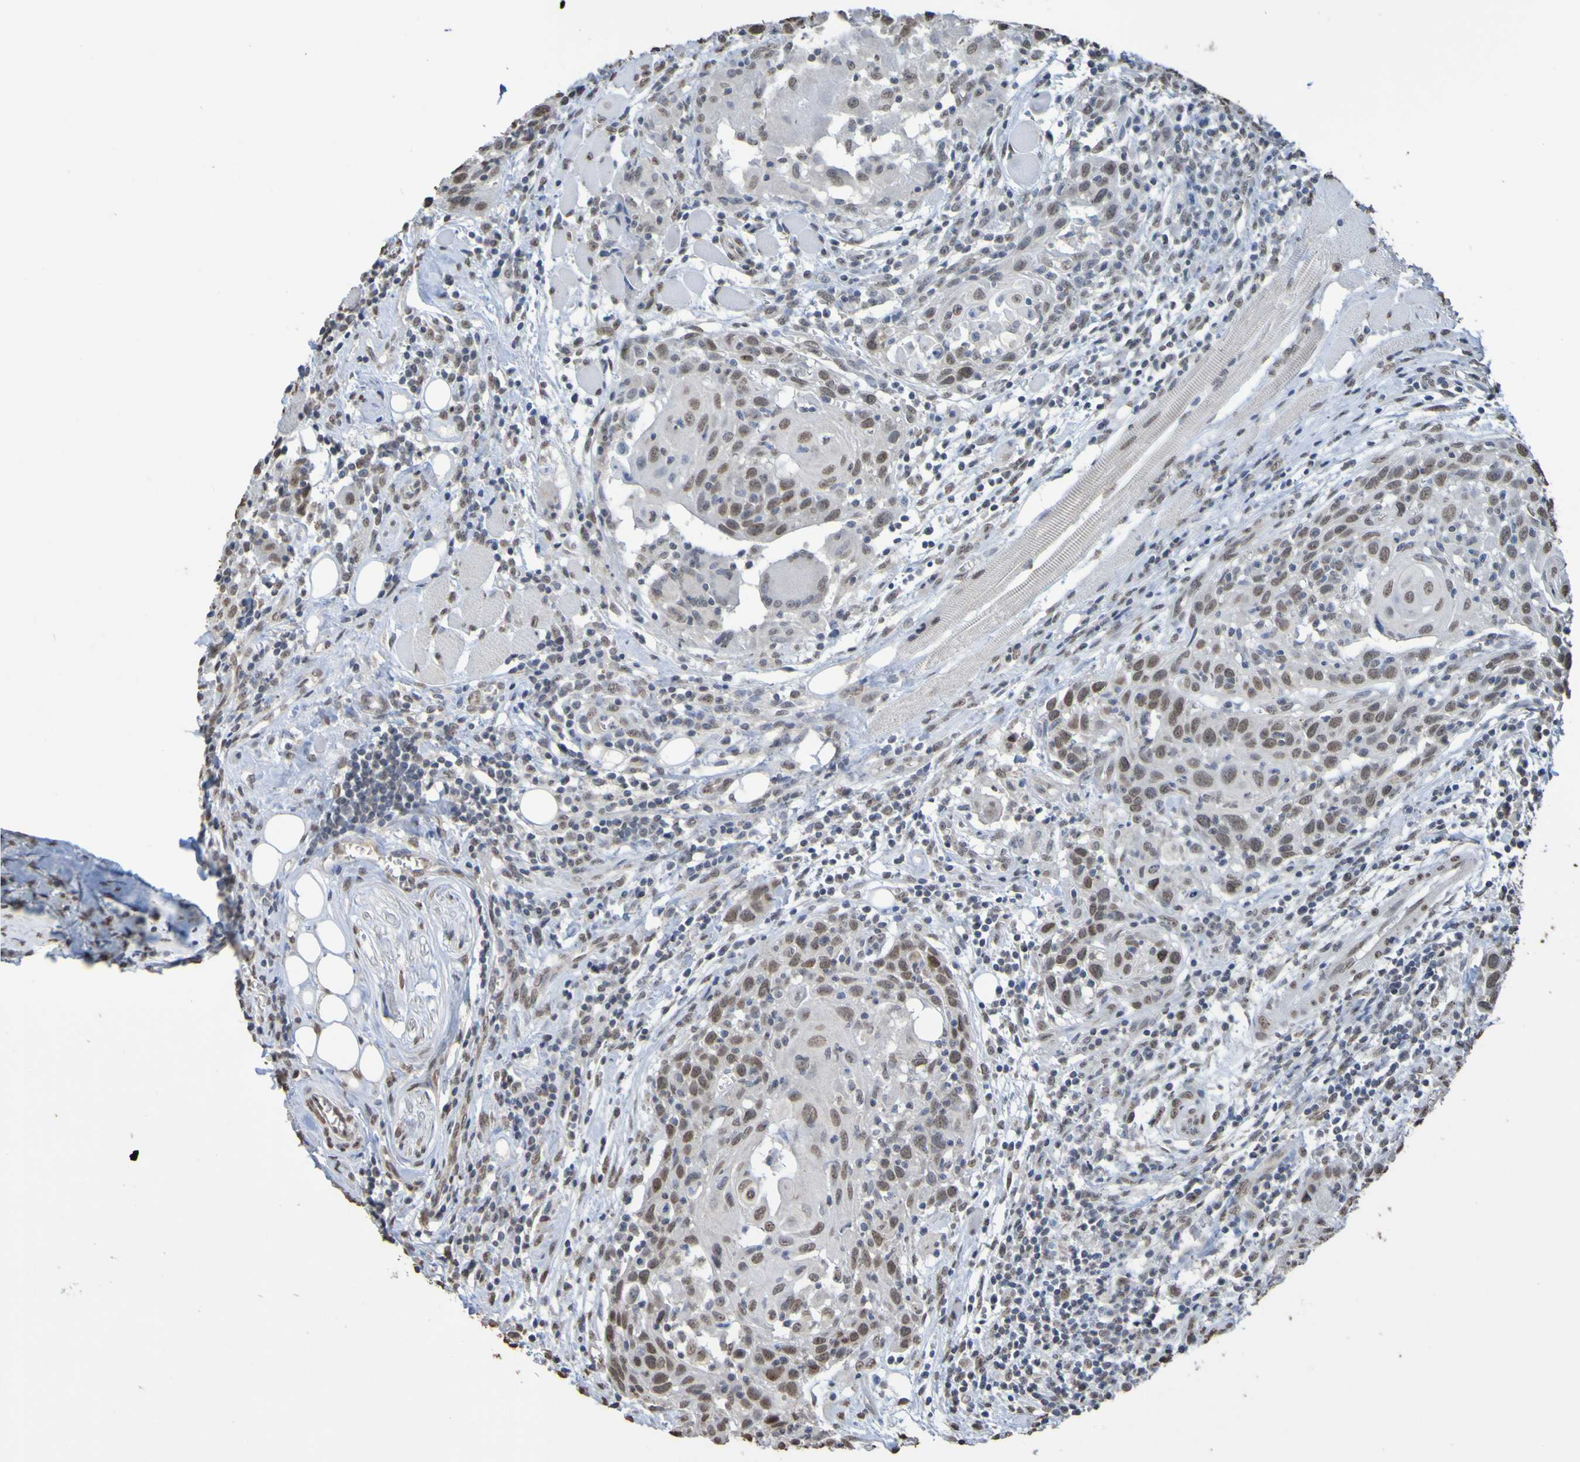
{"staining": {"intensity": "moderate", "quantity": "25%-75%", "location": "nuclear"}, "tissue": "head and neck cancer", "cell_type": "Tumor cells", "image_type": "cancer", "snomed": [{"axis": "morphology", "description": "Squamous cell carcinoma, NOS"}, {"axis": "topography", "description": "Oral tissue"}, {"axis": "topography", "description": "Head-Neck"}], "caption": "Immunohistochemical staining of head and neck cancer (squamous cell carcinoma) exhibits moderate nuclear protein staining in about 25%-75% of tumor cells. The protein of interest is stained brown, and the nuclei are stained in blue (DAB IHC with brightfield microscopy, high magnification).", "gene": "ALKBH2", "patient": {"sex": "female", "age": 50}}